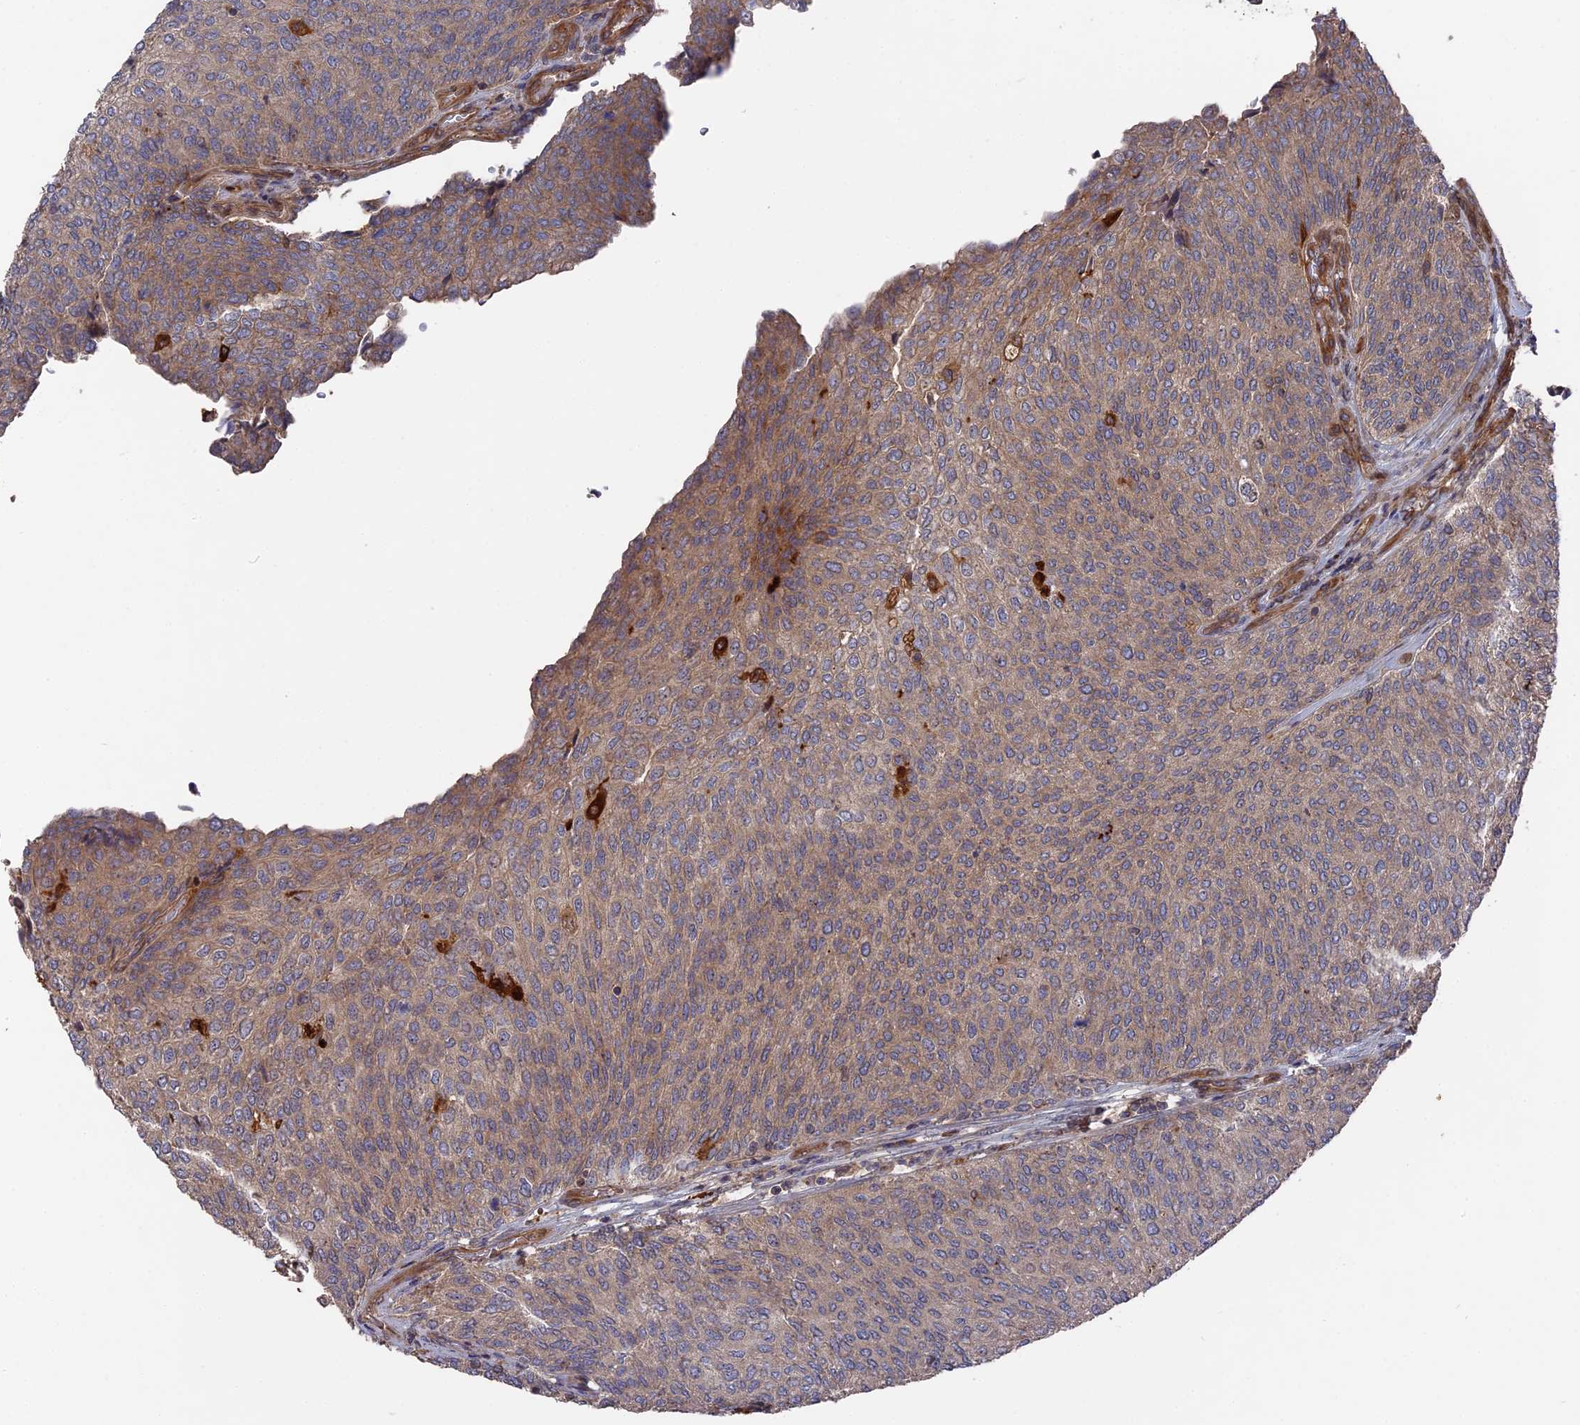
{"staining": {"intensity": "weak", "quantity": "25%-75%", "location": "cytoplasmic/membranous"}, "tissue": "urothelial cancer", "cell_type": "Tumor cells", "image_type": "cancer", "snomed": [{"axis": "morphology", "description": "Urothelial carcinoma, Low grade"}, {"axis": "topography", "description": "Urinary bladder"}], "caption": "Urothelial cancer tissue reveals weak cytoplasmic/membranous staining in about 25%-75% of tumor cells, visualized by immunohistochemistry. The staining is performed using DAB brown chromogen to label protein expression. The nuclei are counter-stained blue using hematoxylin.", "gene": "DEF8", "patient": {"sex": "female", "age": 79}}